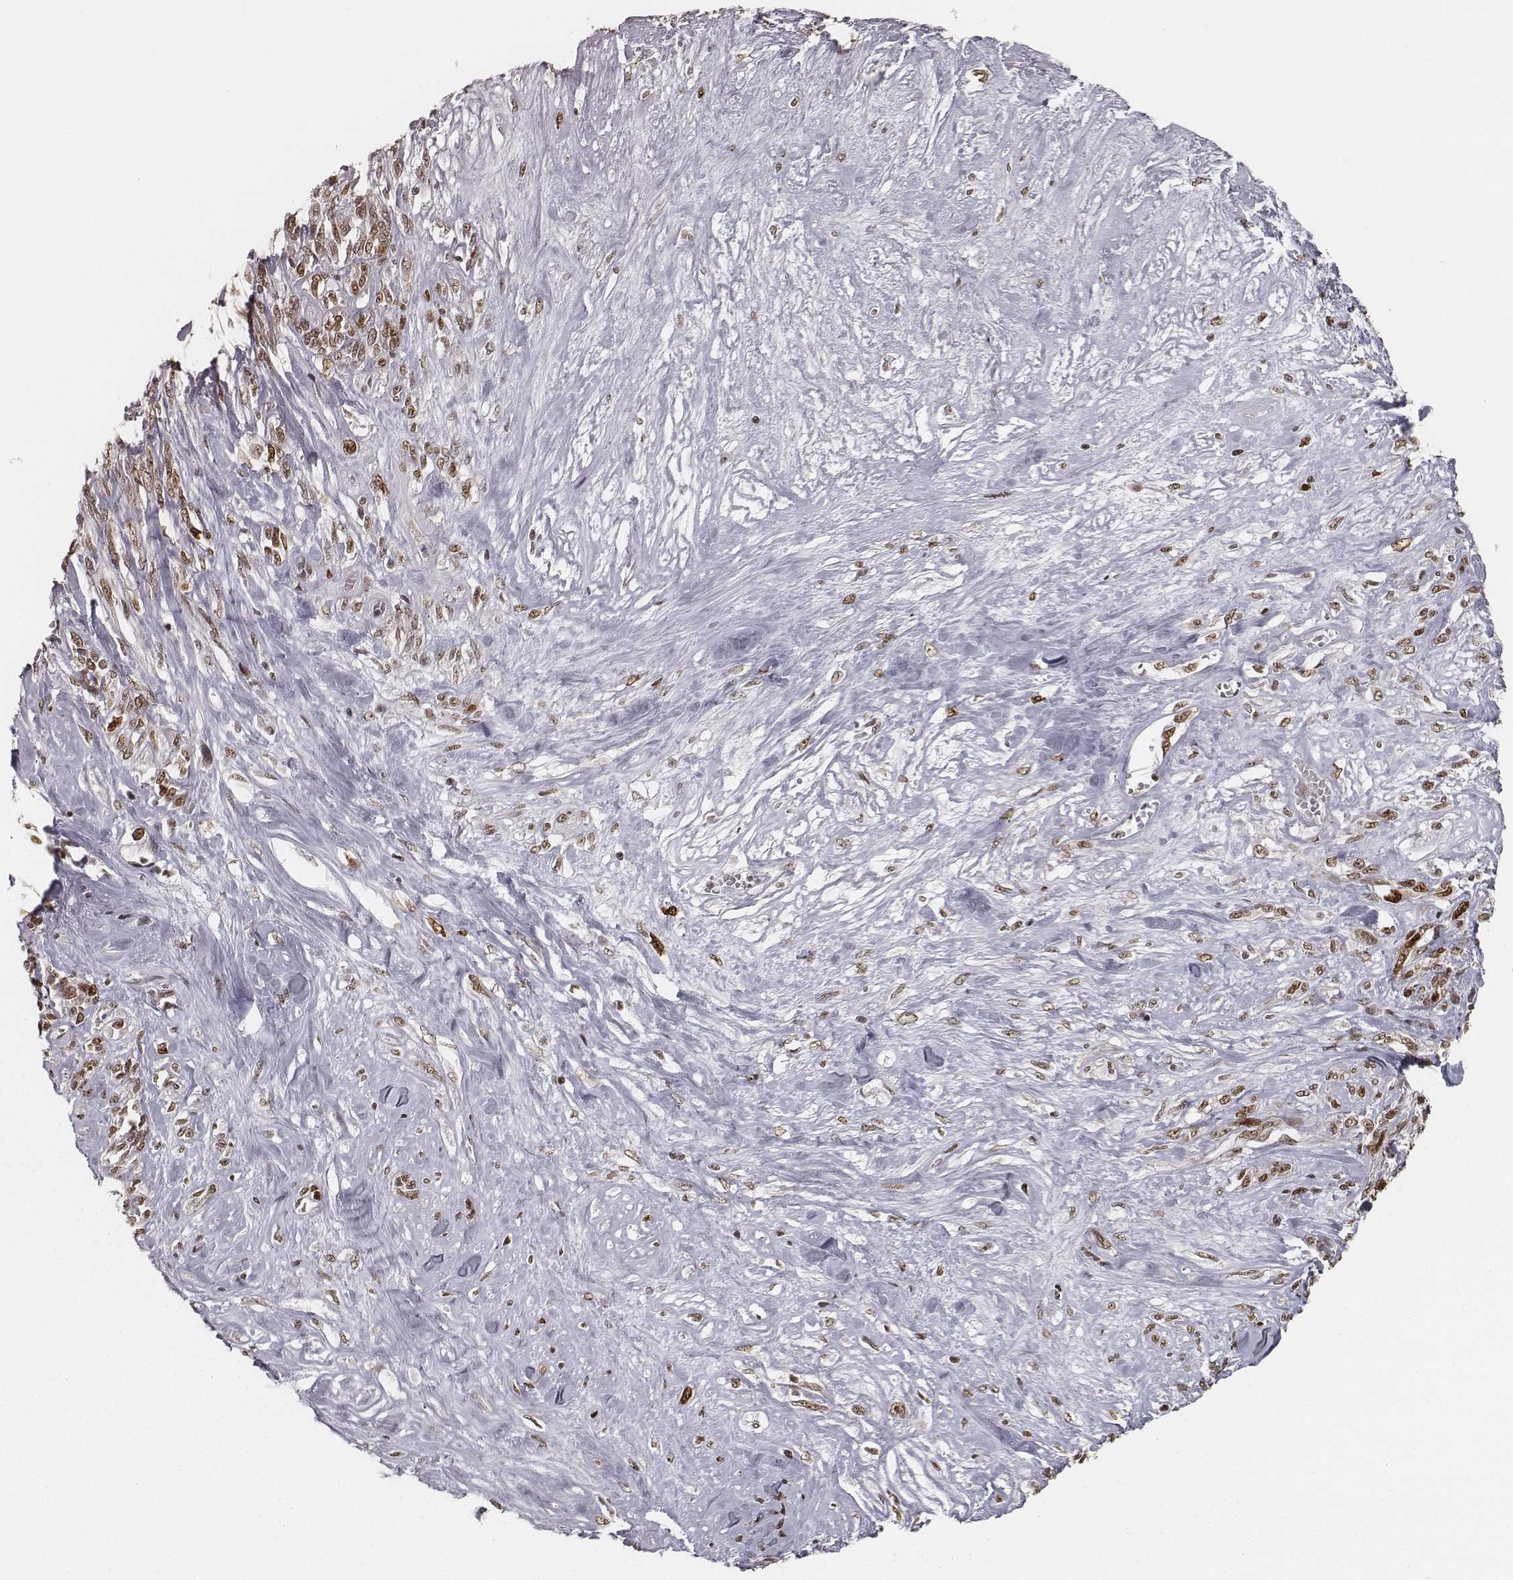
{"staining": {"intensity": "moderate", "quantity": ">75%", "location": "nuclear"}, "tissue": "melanoma", "cell_type": "Tumor cells", "image_type": "cancer", "snomed": [{"axis": "morphology", "description": "Malignant melanoma, NOS"}, {"axis": "topography", "description": "Skin"}], "caption": "About >75% of tumor cells in malignant melanoma show moderate nuclear protein staining as visualized by brown immunohistochemical staining.", "gene": "HMGA2", "patient": {"sex": "female", "age": 91}}